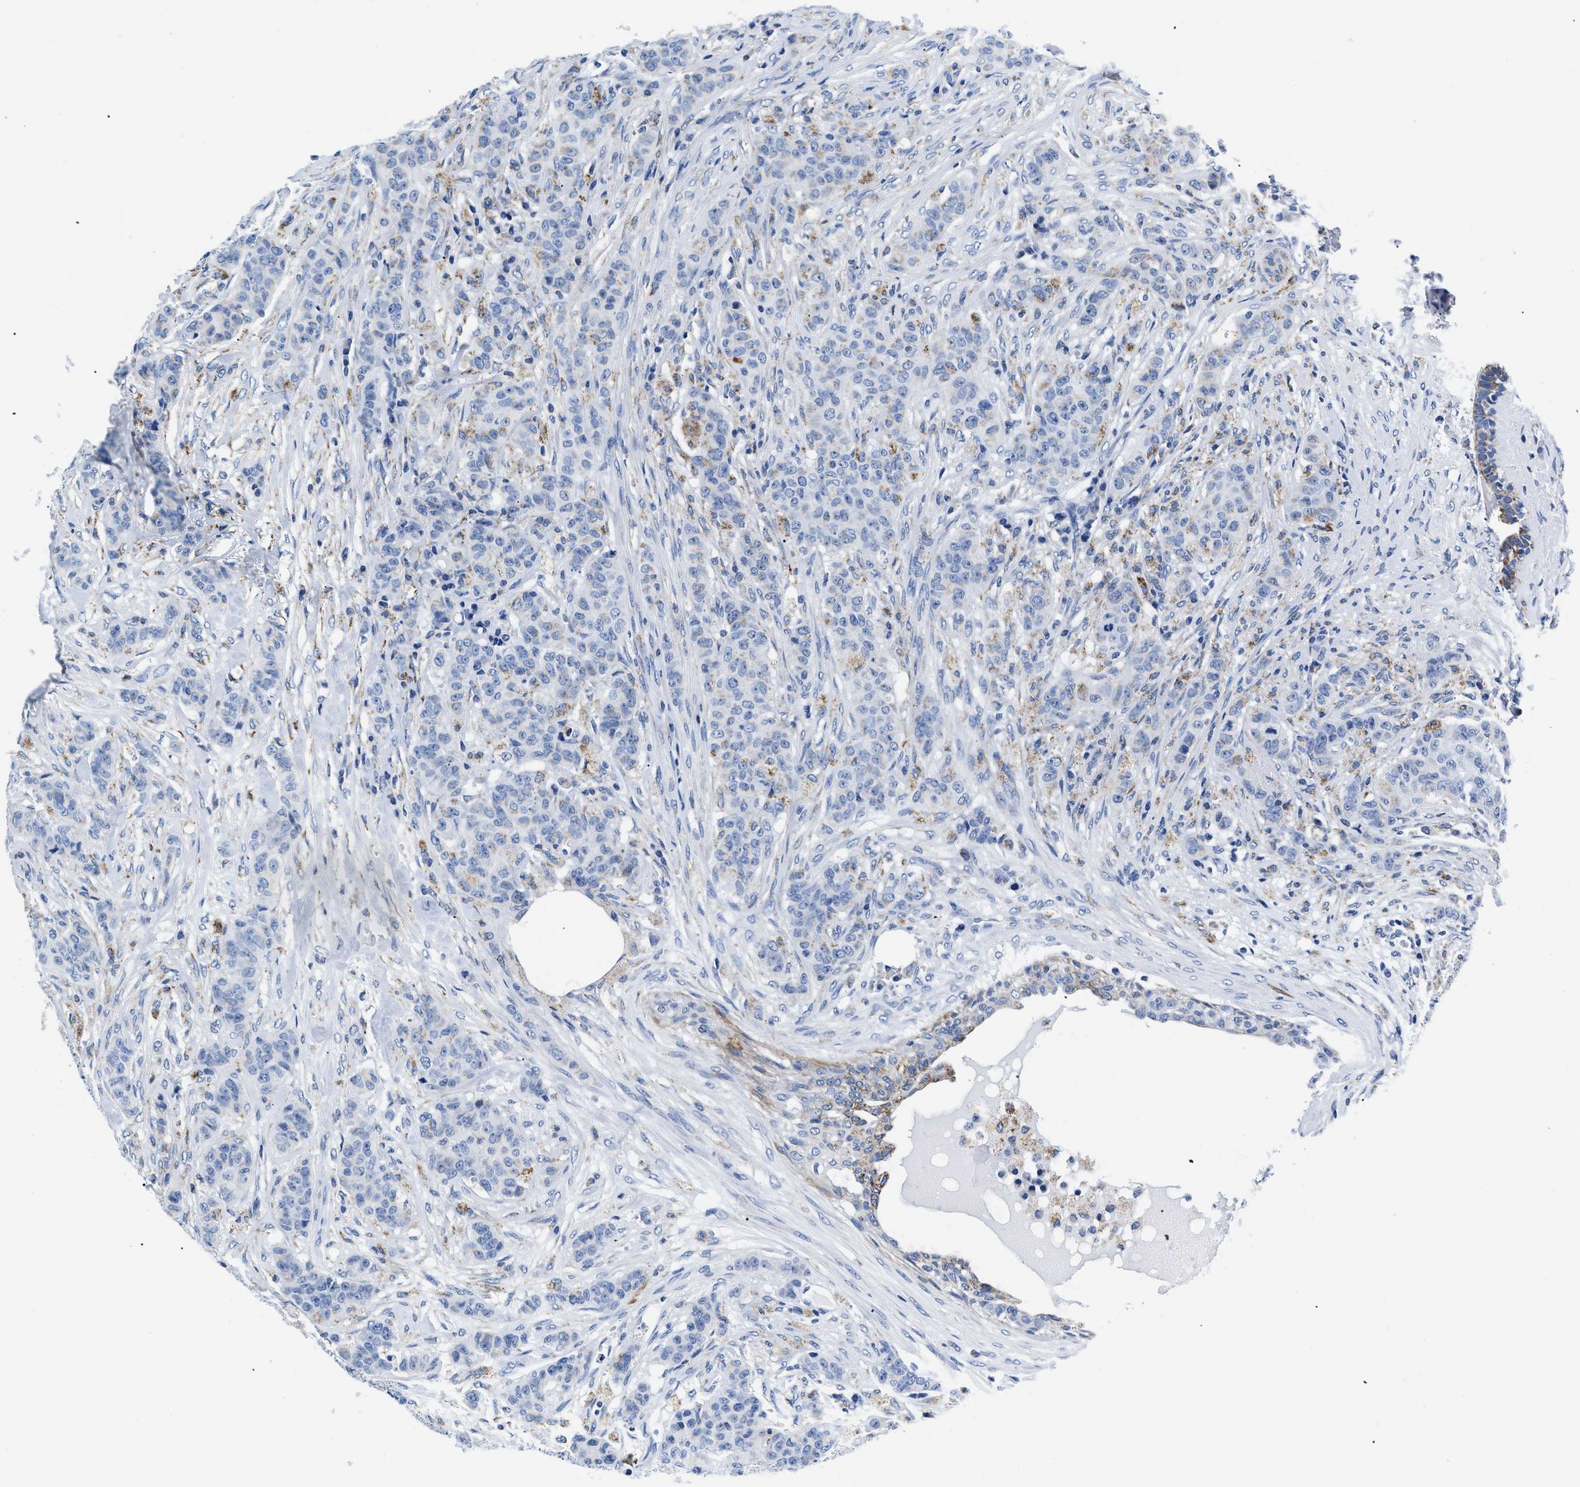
{"staining": {"intensity": "negative", "quantity": "none", "location": "none"}, "tissue": "breast cancer", "cell_type": "Tumor cells", "image_type": "cancer", "snomed": [{"axis": "morphology", "description": "Normal tissue, NOS"}, {"axis": "morphology", "description": "Duct carcinoma"}, {"axis": "topography", "description": "Breast"}], "caption": "Breast cancer (infiltrating ductal carcinoma) was stained to show a protein in brown. There is no significant positivity in tumor cells. The staining was performed using DAB (3,3'-diaminobenzidine) to visualize the protein expression in brown, while the nuclei were stained in blue with hematoxylin (Magnification: 20x).", "gene": "GPR149", "patient": {"sex": "female", "age": 40}}